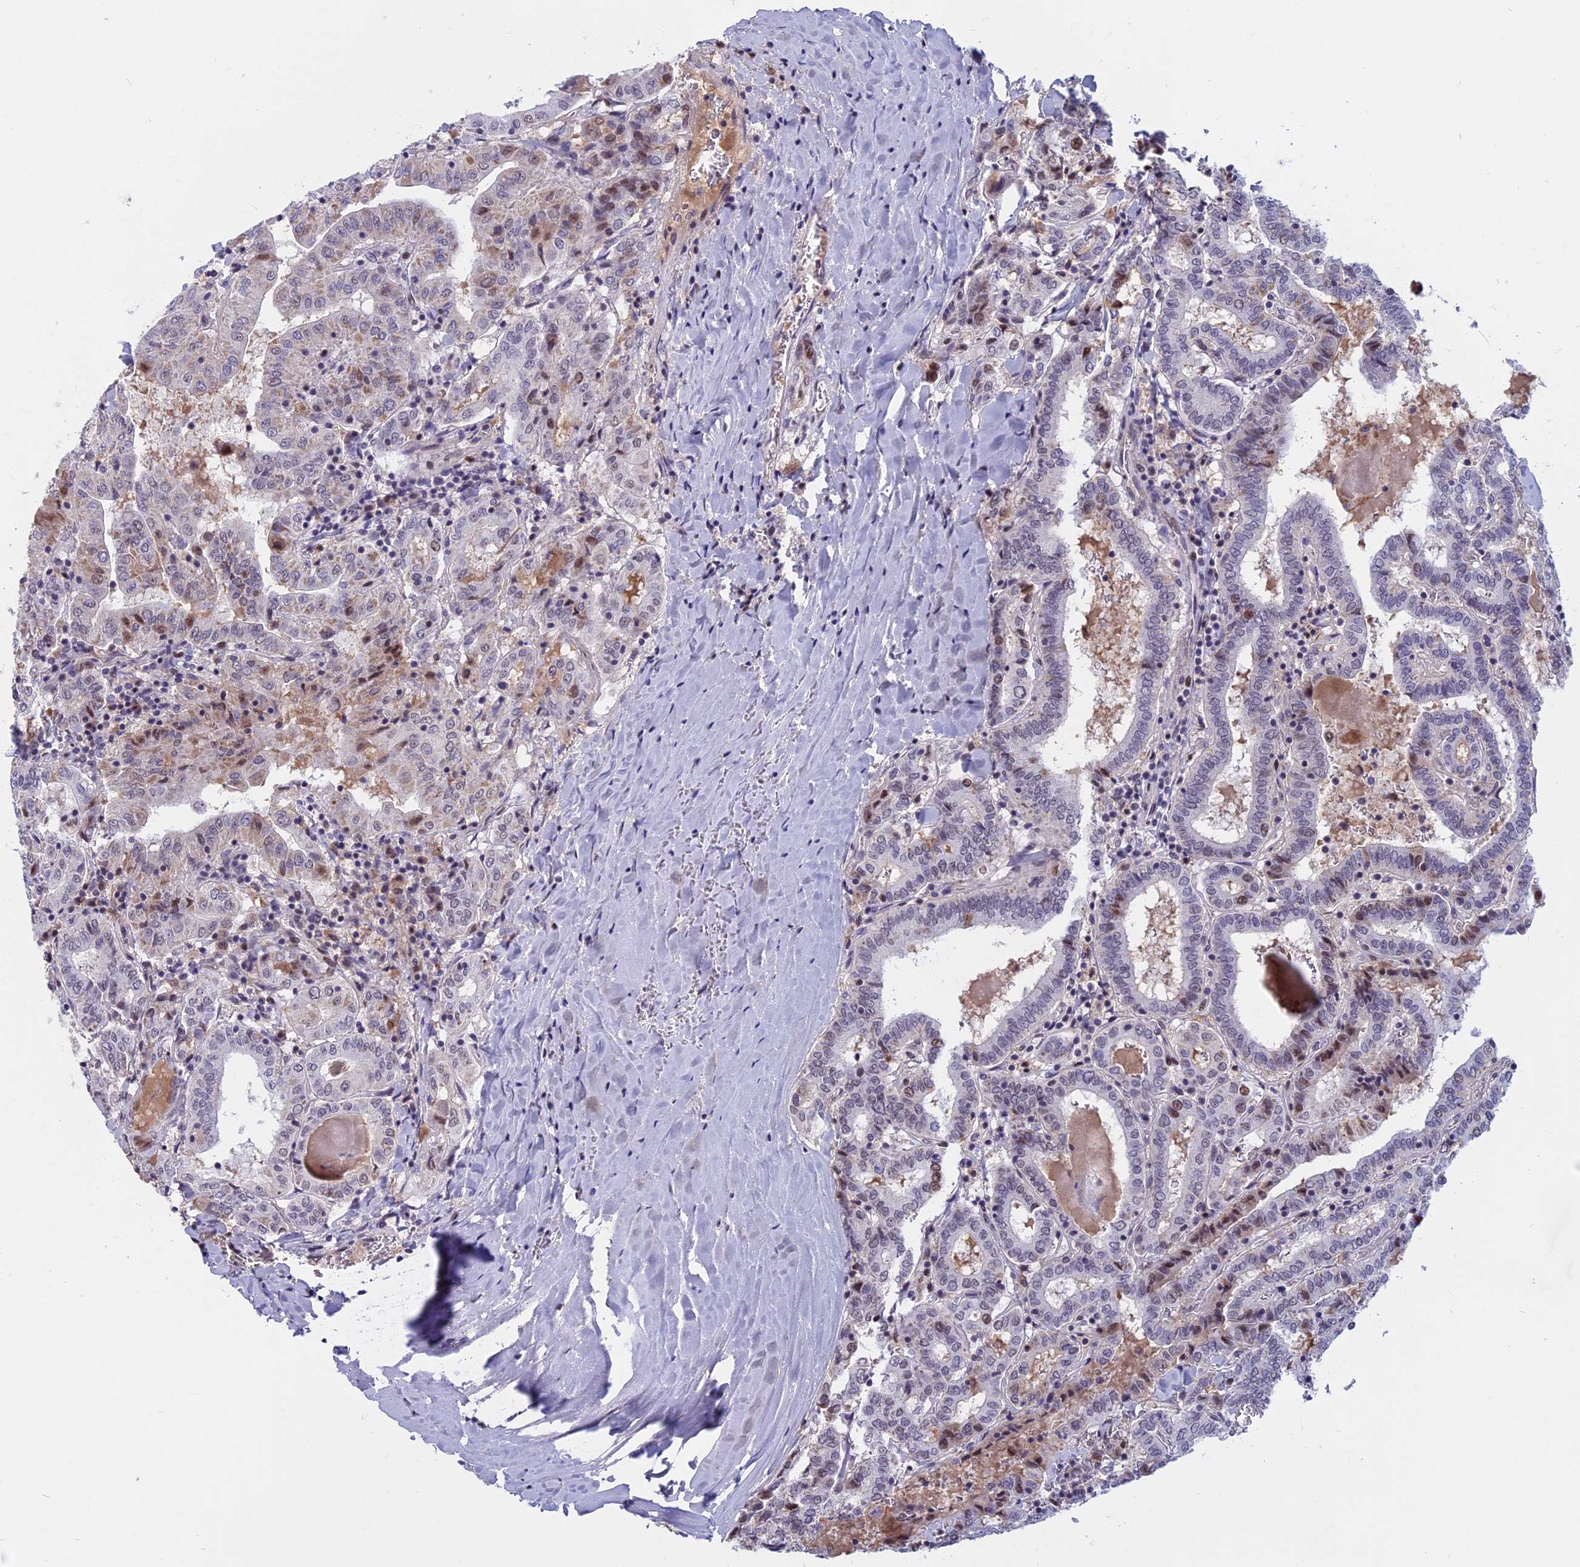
{"staining": {"intensity": "moderate", "quantity": "<25%", "location": "nuclear"}, "tissue": "thyroid cancer", "cell_type": "Tumor cells", "image_type": "cancer", "snomed": [{"axis": "morphology", "description": "Papillary adenocarcinoma, NOS"}, {"axis": "topography", "description": "Thyroid gland"}], "caption": "Moderate nuclear staining is seen in about <25% of tumor cells in papillary adenocarcinoma (thyroid).", "gene": "CDC7", "patient": {"sex": "female", "age": 72}}